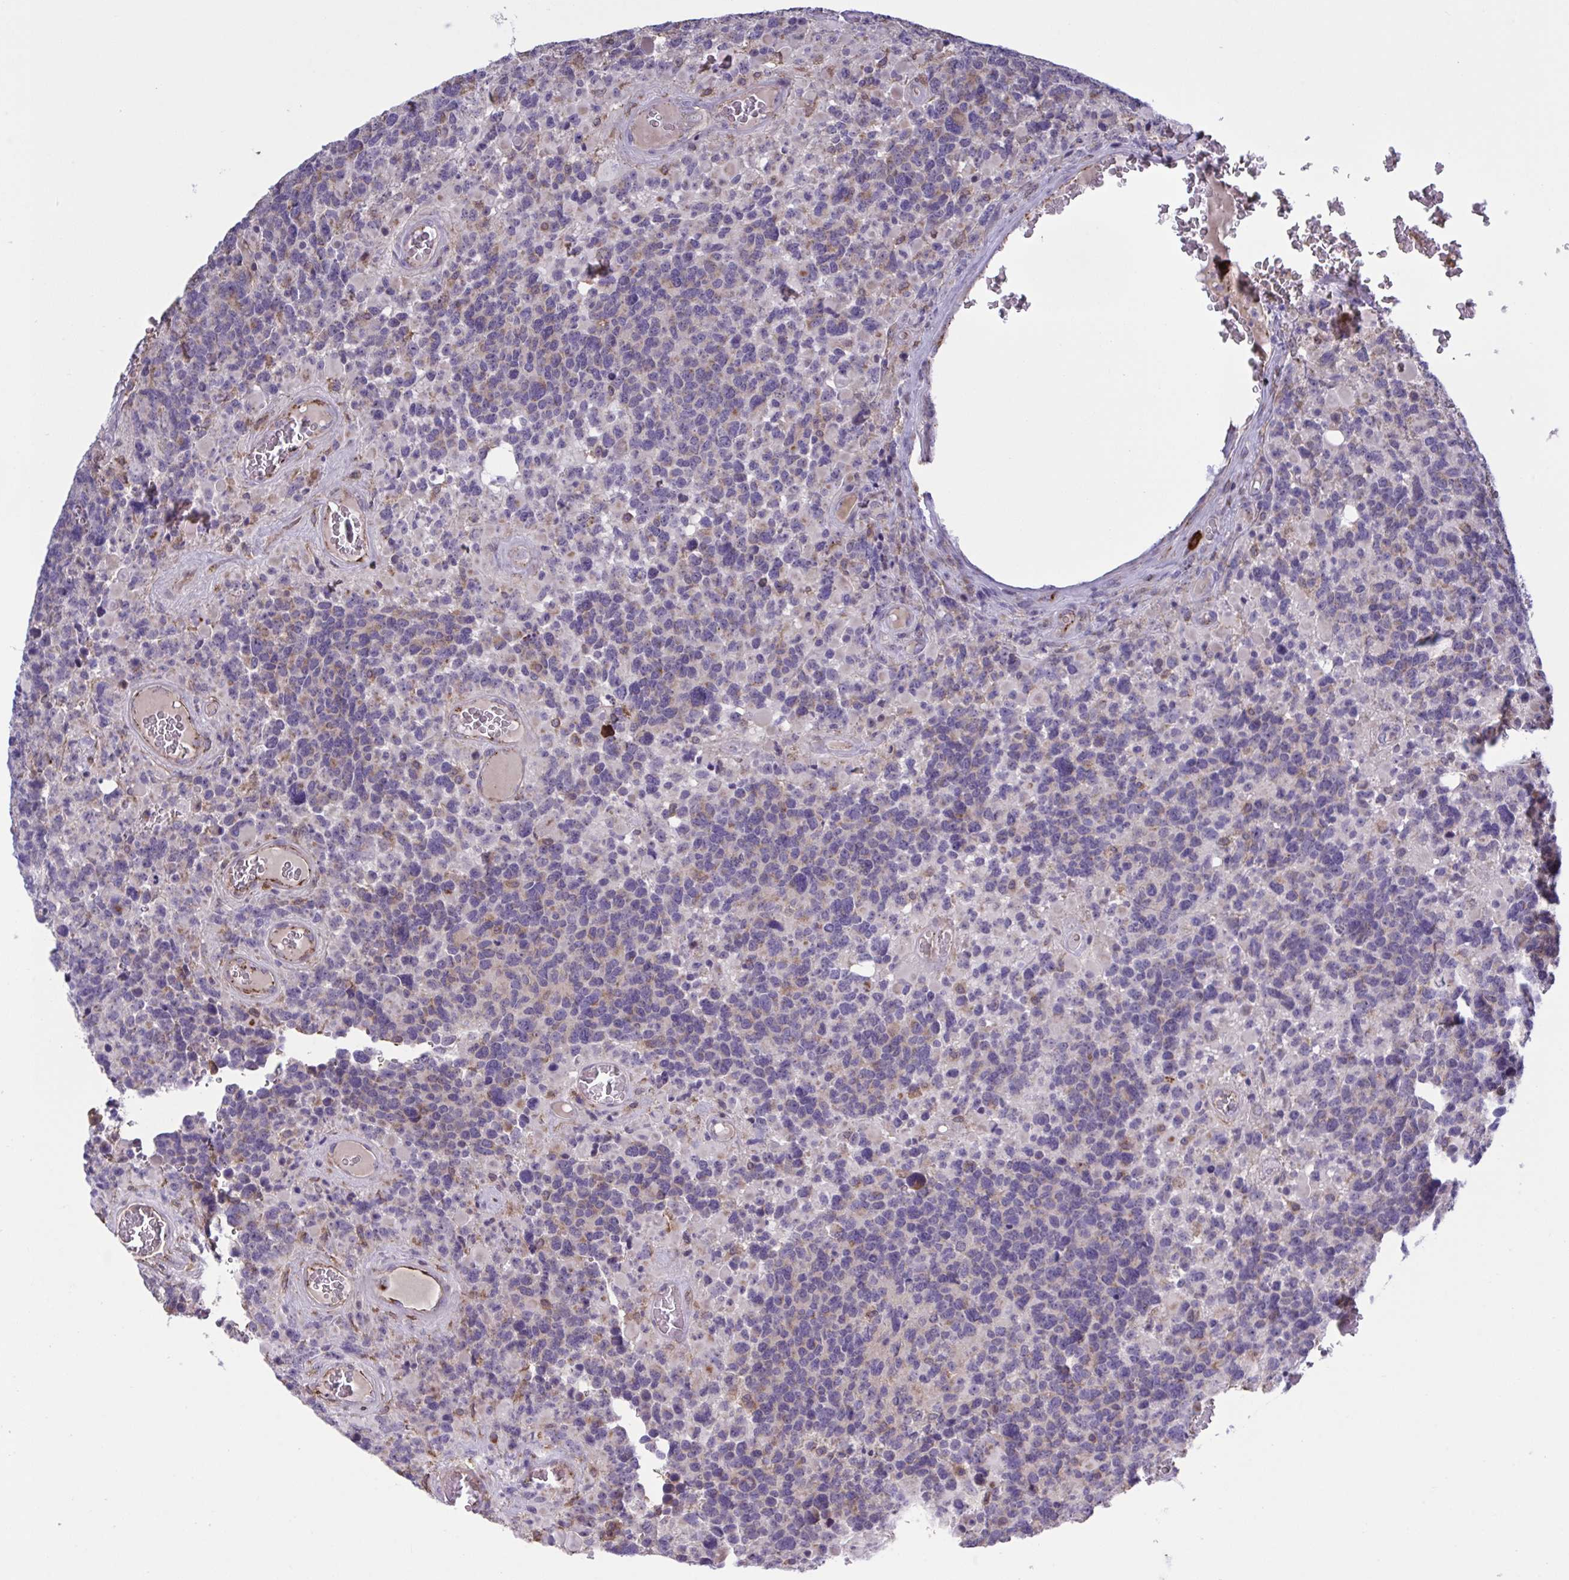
{"staining": {"intensity": "weak", "quantity": "25%-75%", "location": "cytoplasmic/membranous"}, "tissue": "glioma", "cell_type": "Tumor cells", "image_type": "cancer", "snomed": [{"axis": "morphology", "description": "Glioma, malignant, High grade"}, {"axis": "topography", "description": "Brain"}], "caption": "A low amount of weak cytoplasmic/membranous staining is appreciated in approximately 25%-75% of tumor cells in glioma tissue. (Stains: DAB (3,3'-diaminobenzidine) in brown, nuclei in blue, Microscopy: brightfield microscopy at high magnification).", "gene": "CD101", "patient": {"sex": "female", "age": 40}}